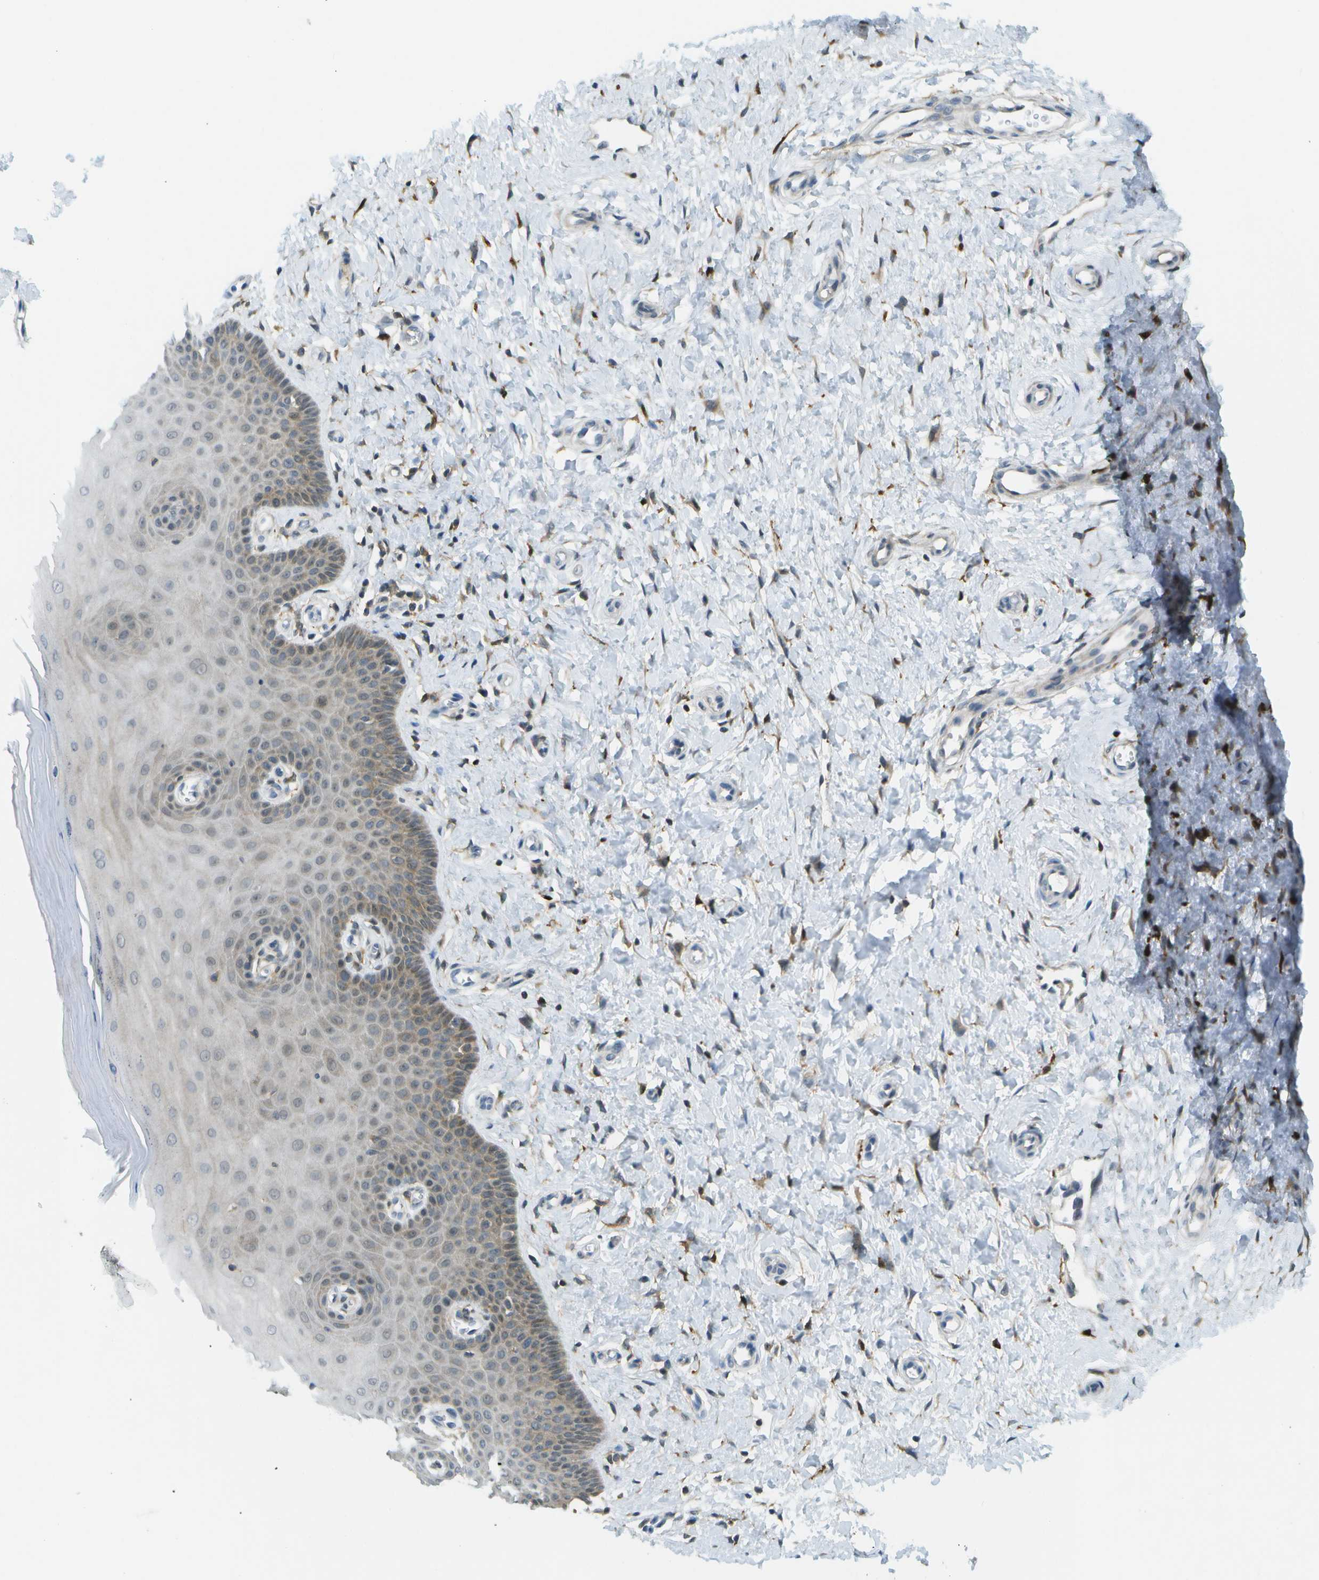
{"staining": {"intensity": "weak", "quantity": ">75%", "location": "cytoplasmic/membranous"}, "tissue": "cervix", "cell_type": "Glandular cells", "image_type": "normal", "snomed": [{"axis": "morphology", "description": "Normal tissue, NOS"}, {"axis": "topography", "description": "Cervix"}], "caption": "Protein expression analysis of normal cervix reveals weak cytoplasmic/membranous expression in approximately >75% of glandular cells. The protein is stained brown, and the nuclei are stained in blue (DAB (3,3'-diaminobenzidine) IHC with brightfield microscopy, high magnification).", "gene": "CDH23", "patient": {"sex": "female", "age": 55}}